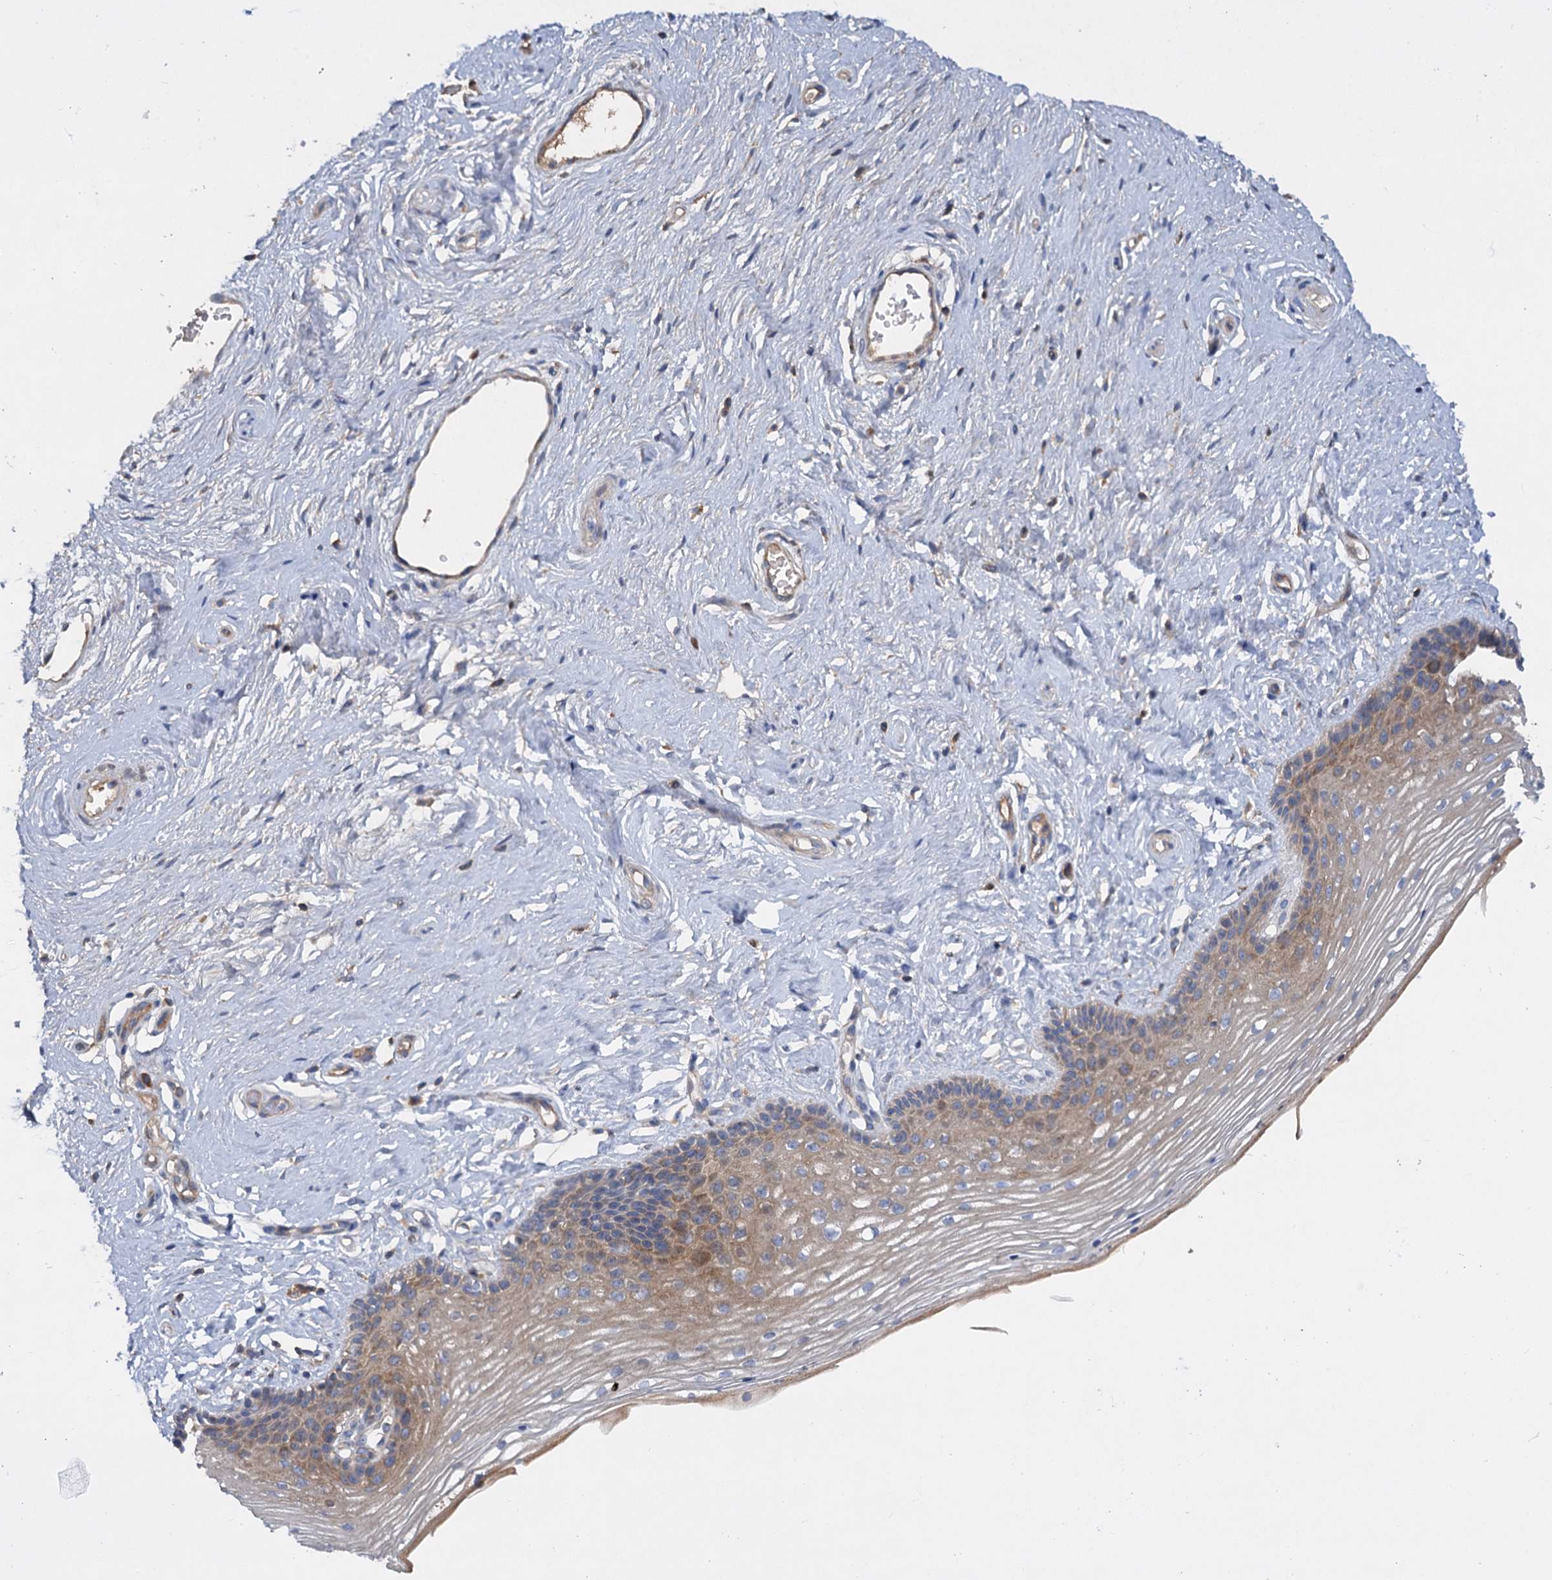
{"staining": {"intensity": "moderate", "quantity": "25%-75%", "location": "cytoplasmic/membranous"}, "tissue": "vagina", "cell_type": "Squamous epithelial cells", "image_type": "normal", "snomed": [{"axis": "morphology", "description": "Normal tissue, NOS"}, {"axis": "topography", "description": "Vagina"}], "caption": "The micrograph demonstrates a brown stain indicating the presence of a protein in the cytoplasmic/membranous of squamous epithelial cells in vagina. (DAB IHC, brown staining for protein, blue staining for nuclei).", "gene": "ALKBH7", "patient": {"sex": "female", "age": 46}}